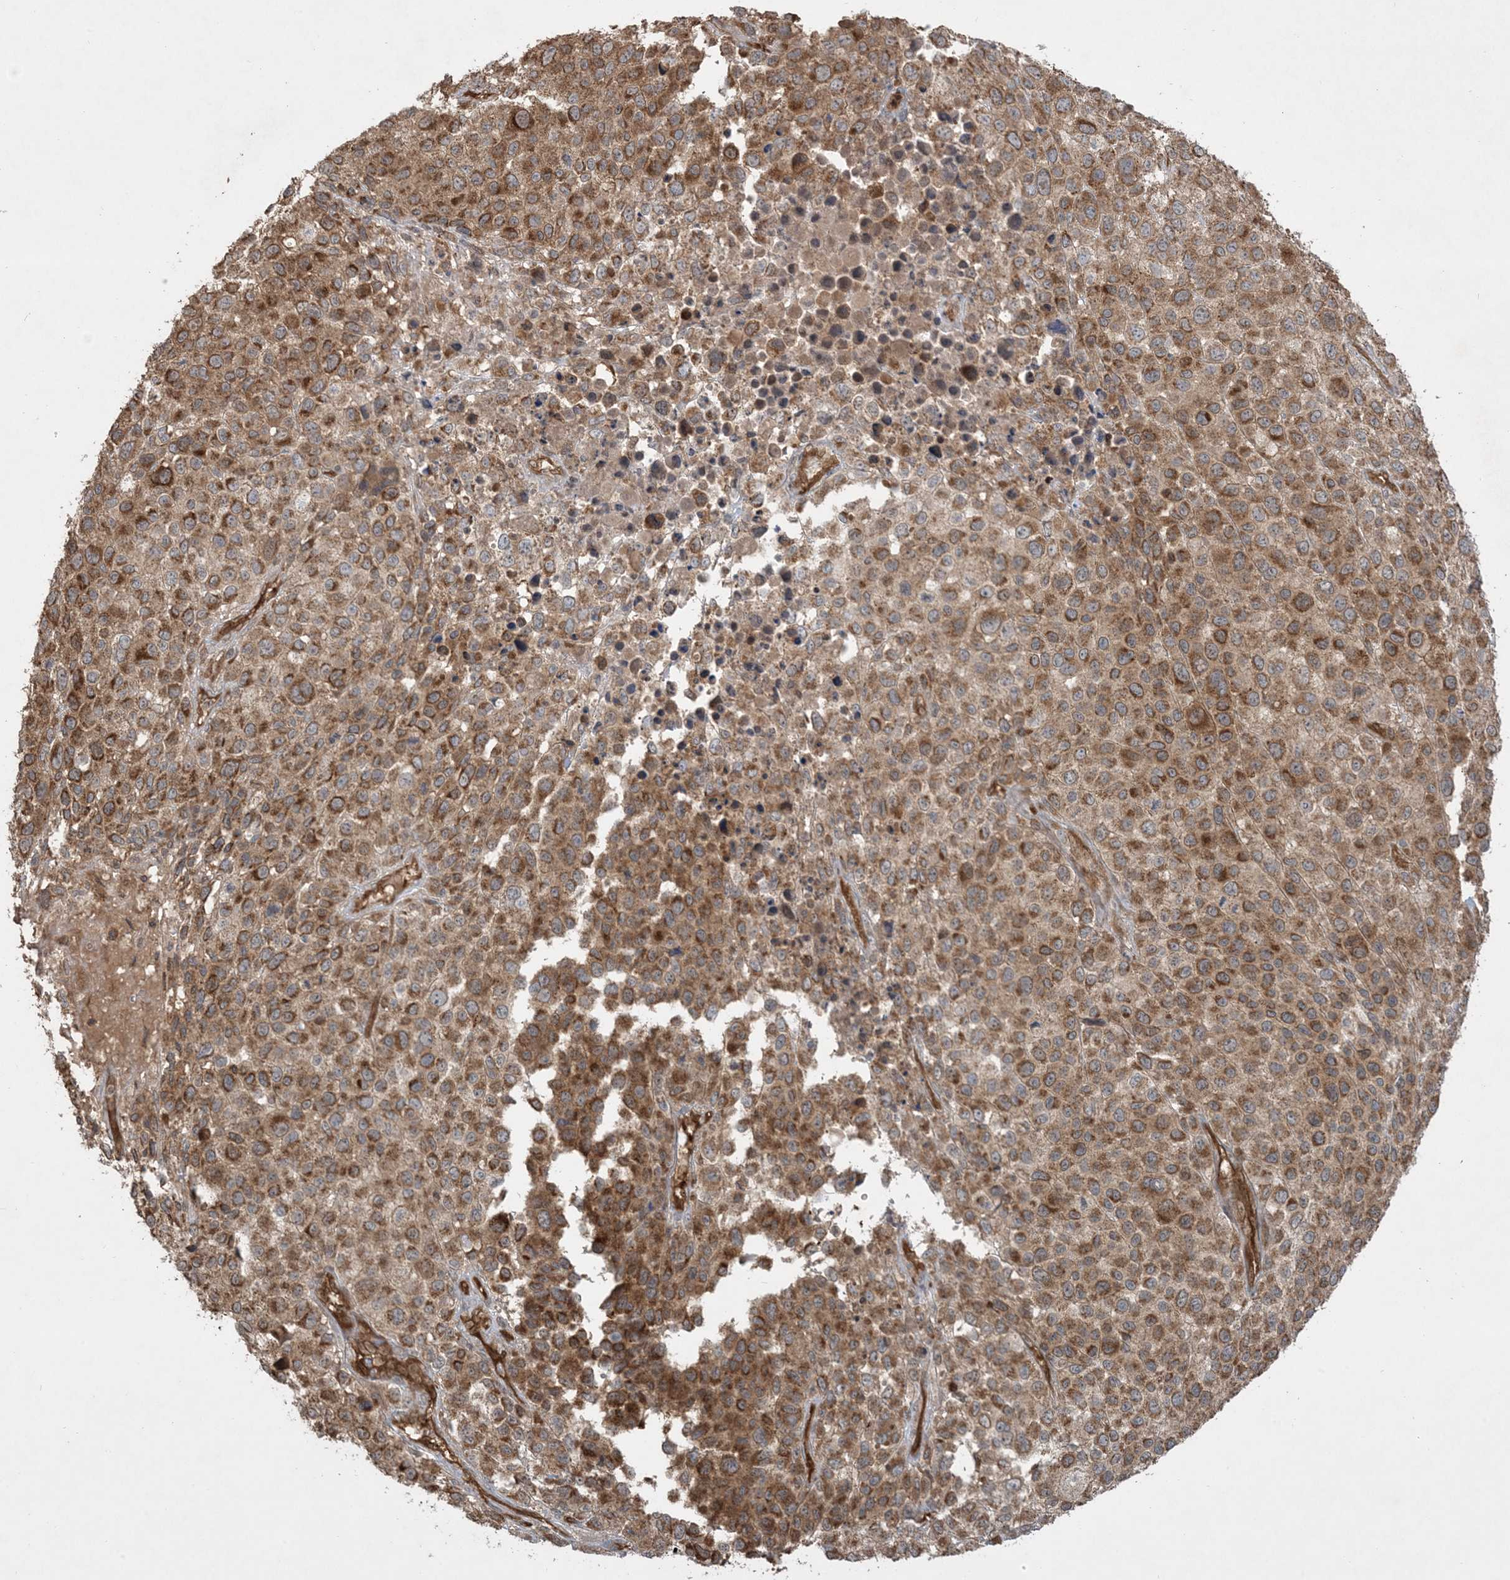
{"staining": {"intensity": "moderate", "quantity": ">75%", "location": "cytoplasmic/membranous"}, "tissue": "melanoma", "cell_type": "Tumor cells", "image_type": "cancer", "snomed": [{"axis": "morphology", "description": "Malignant melanoma, NOS"}, {"axis": "topography", "description": "Skin of trunk"}], "caption": "This micrograph demonstrates immunohistochemistry staining of melanoma, with medium moderate cytoplasmic/membranous staining in approximately >75% of tumor cells.", "gene": "PPM1F", "patient": {"sex": "male", "age": 71}}